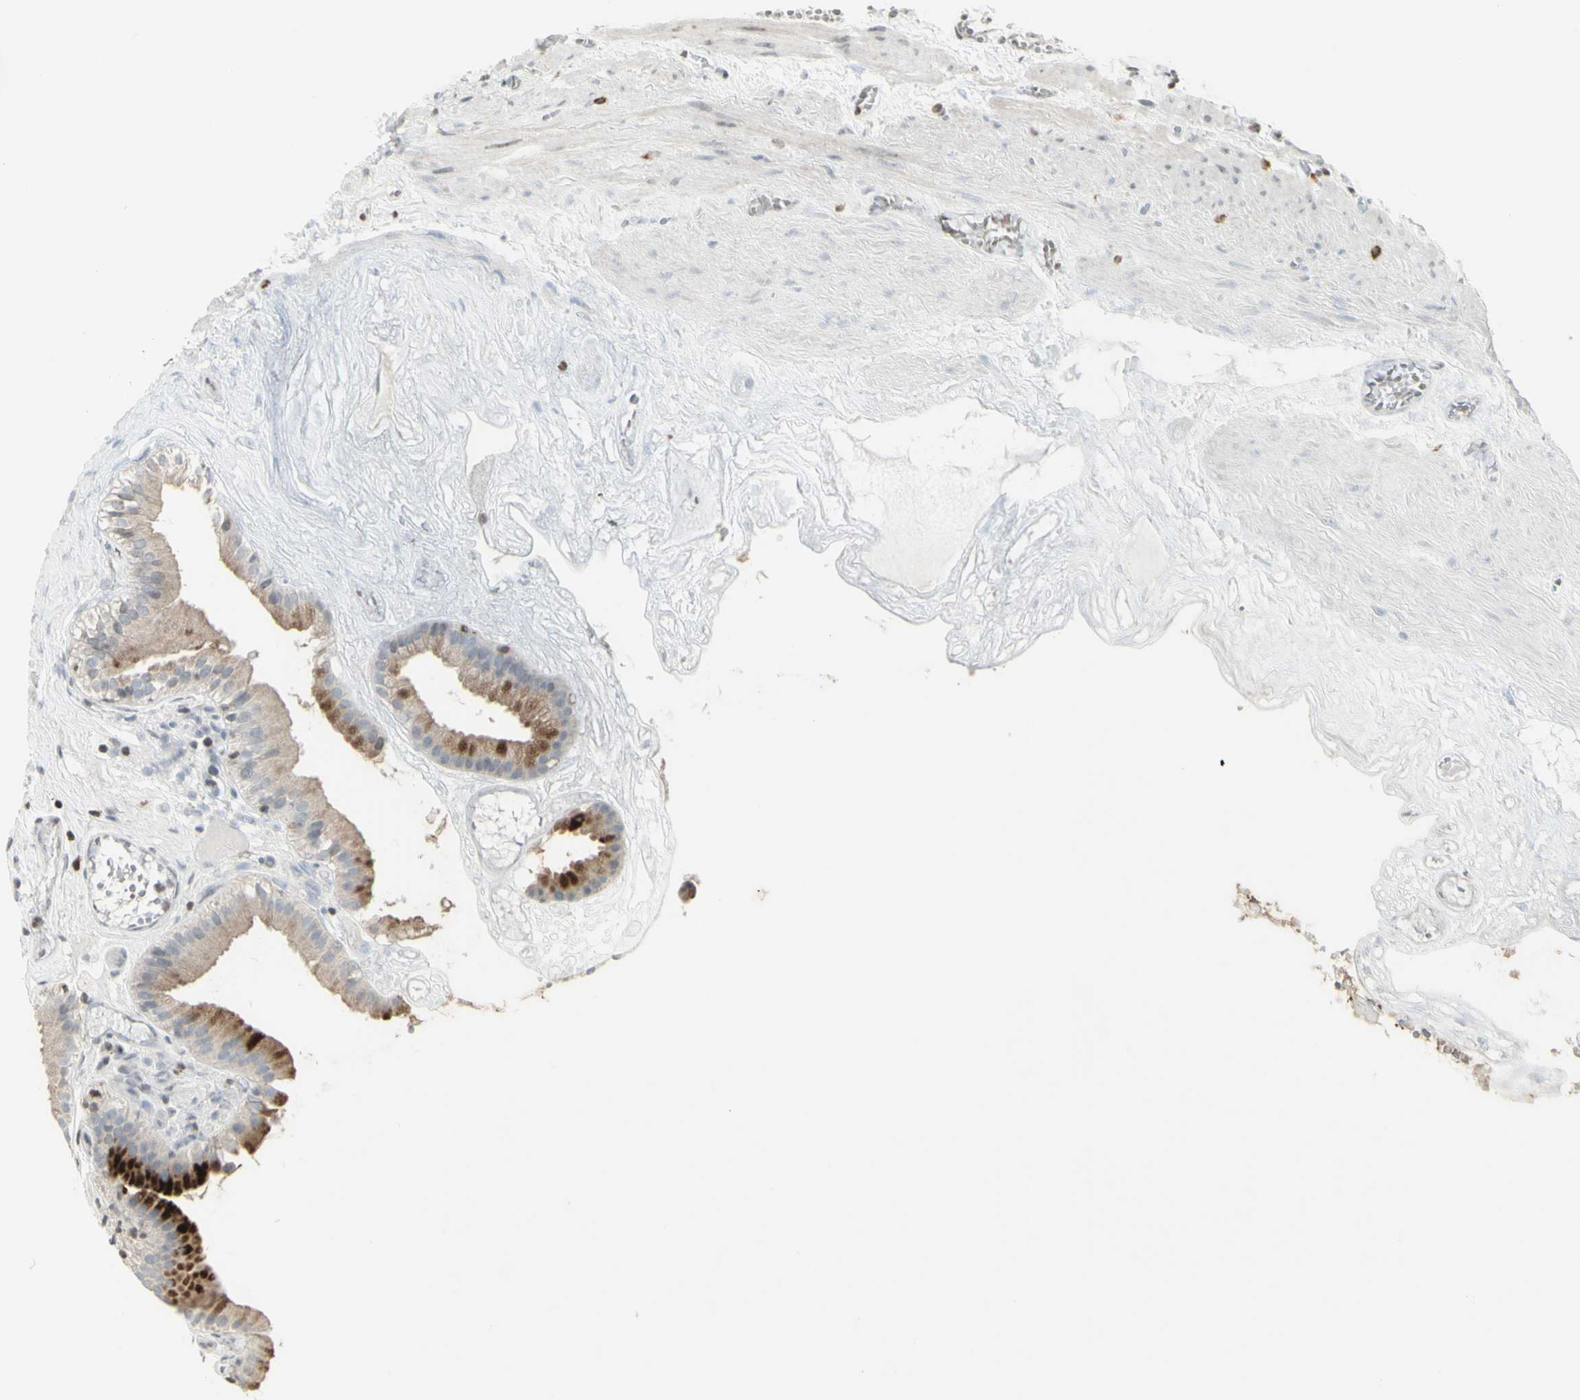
{"staining": {"intensity": "strong", "quantity": "25%-75%", "location": "cytoplasmic/membranous"}, "tissue": "gallbladder", "cell_type": "Glandular cells", "image_type": "normal", "snomed": [{"axis": "morphology", "description": "Normal tissue, NOS"}, {"axis": "topography", "description": "Gallbladder"}], "caption": "A high amount of strong cytoplasmic/membranous positivity is identified in about 25%-75% of glandular cells in unremarkable gallbladder. The protein of interest is shown in brown color, while the nuclei are stained blue.", "gene": "MUC5AC", "patient": {"sex": "female", "age": 26}}